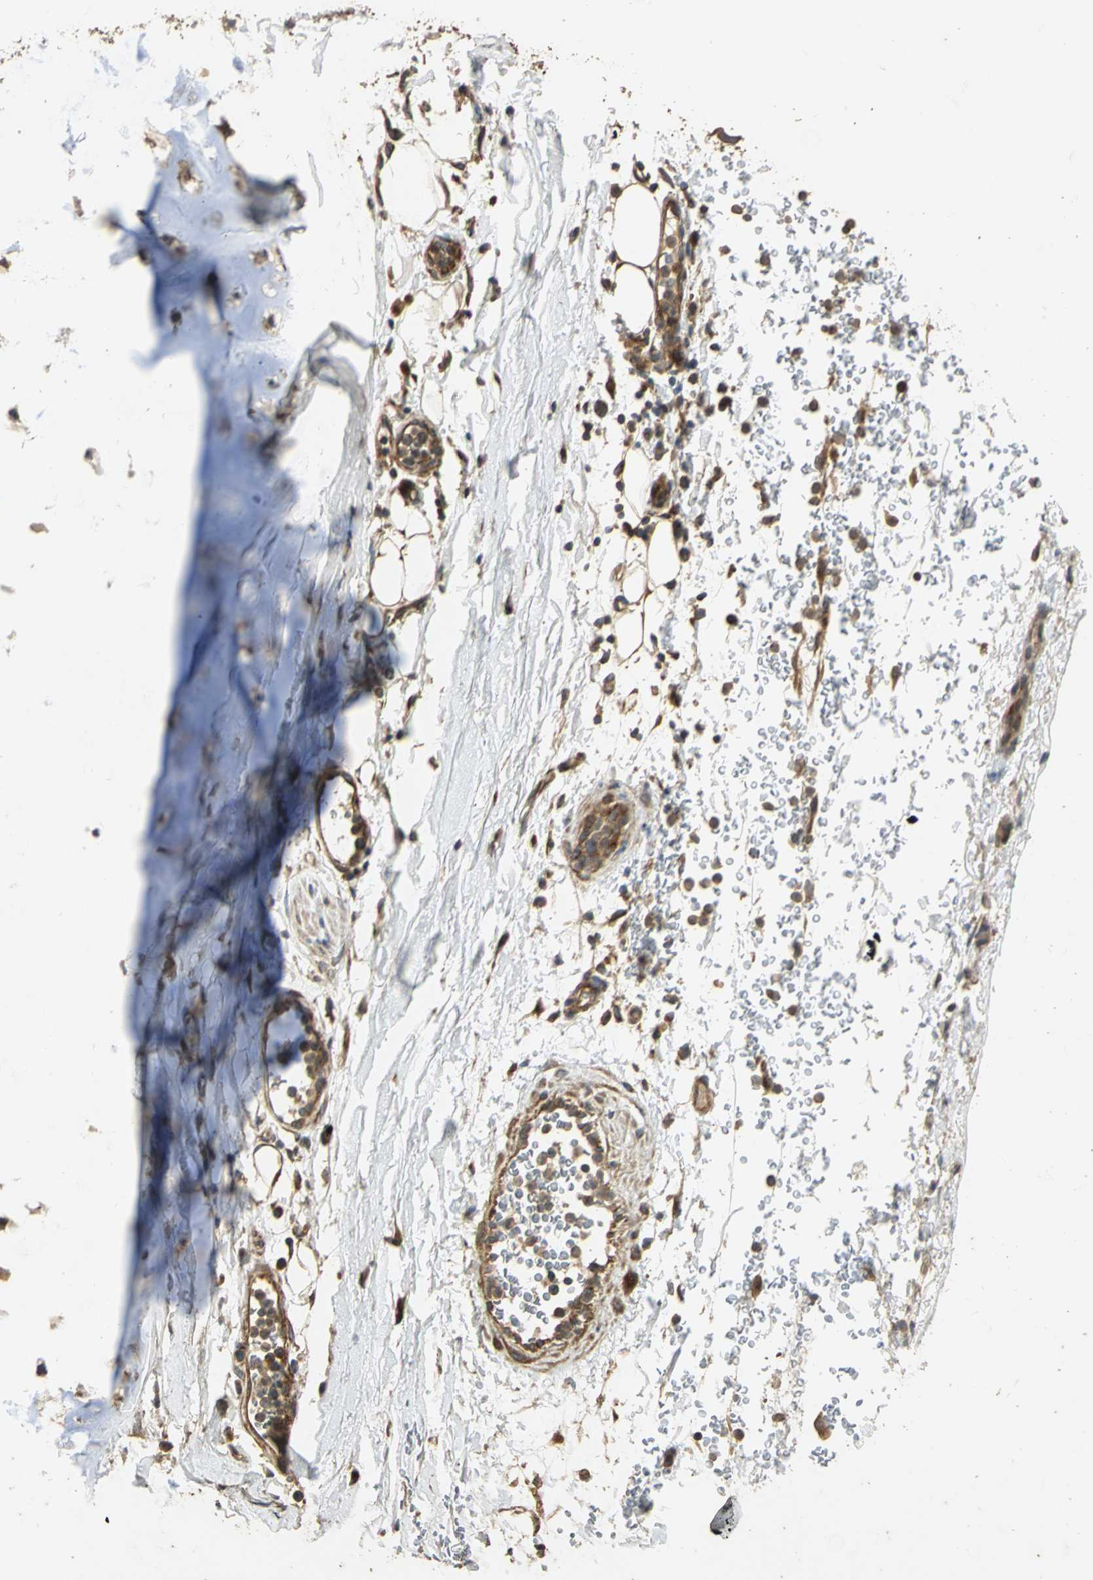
{"staining": {"intensity": "weak", "quantity": "25%-75%", "location": "cytoplasmic/membranous"}, "tissue": "adipose tissue", "cell_type": "Adipocytes", "image_type": "normal", "snomed": [{"axis": "morphology", "description": "Normal tissue, NOS"}, {"axis": "topography", "description": "Cartilage tissue"}, {"axis": "topography", "description": "Bronchus"}], "caption": "High-power microscopy captured an immunohistochemistry image of unremarkable adipose tissue, revealing weak cytoplasmic/membranous expression in about 25%-75% of adipocytes.", "gene": "KANK1", "patient": {"sex": "female", "age": 73}}